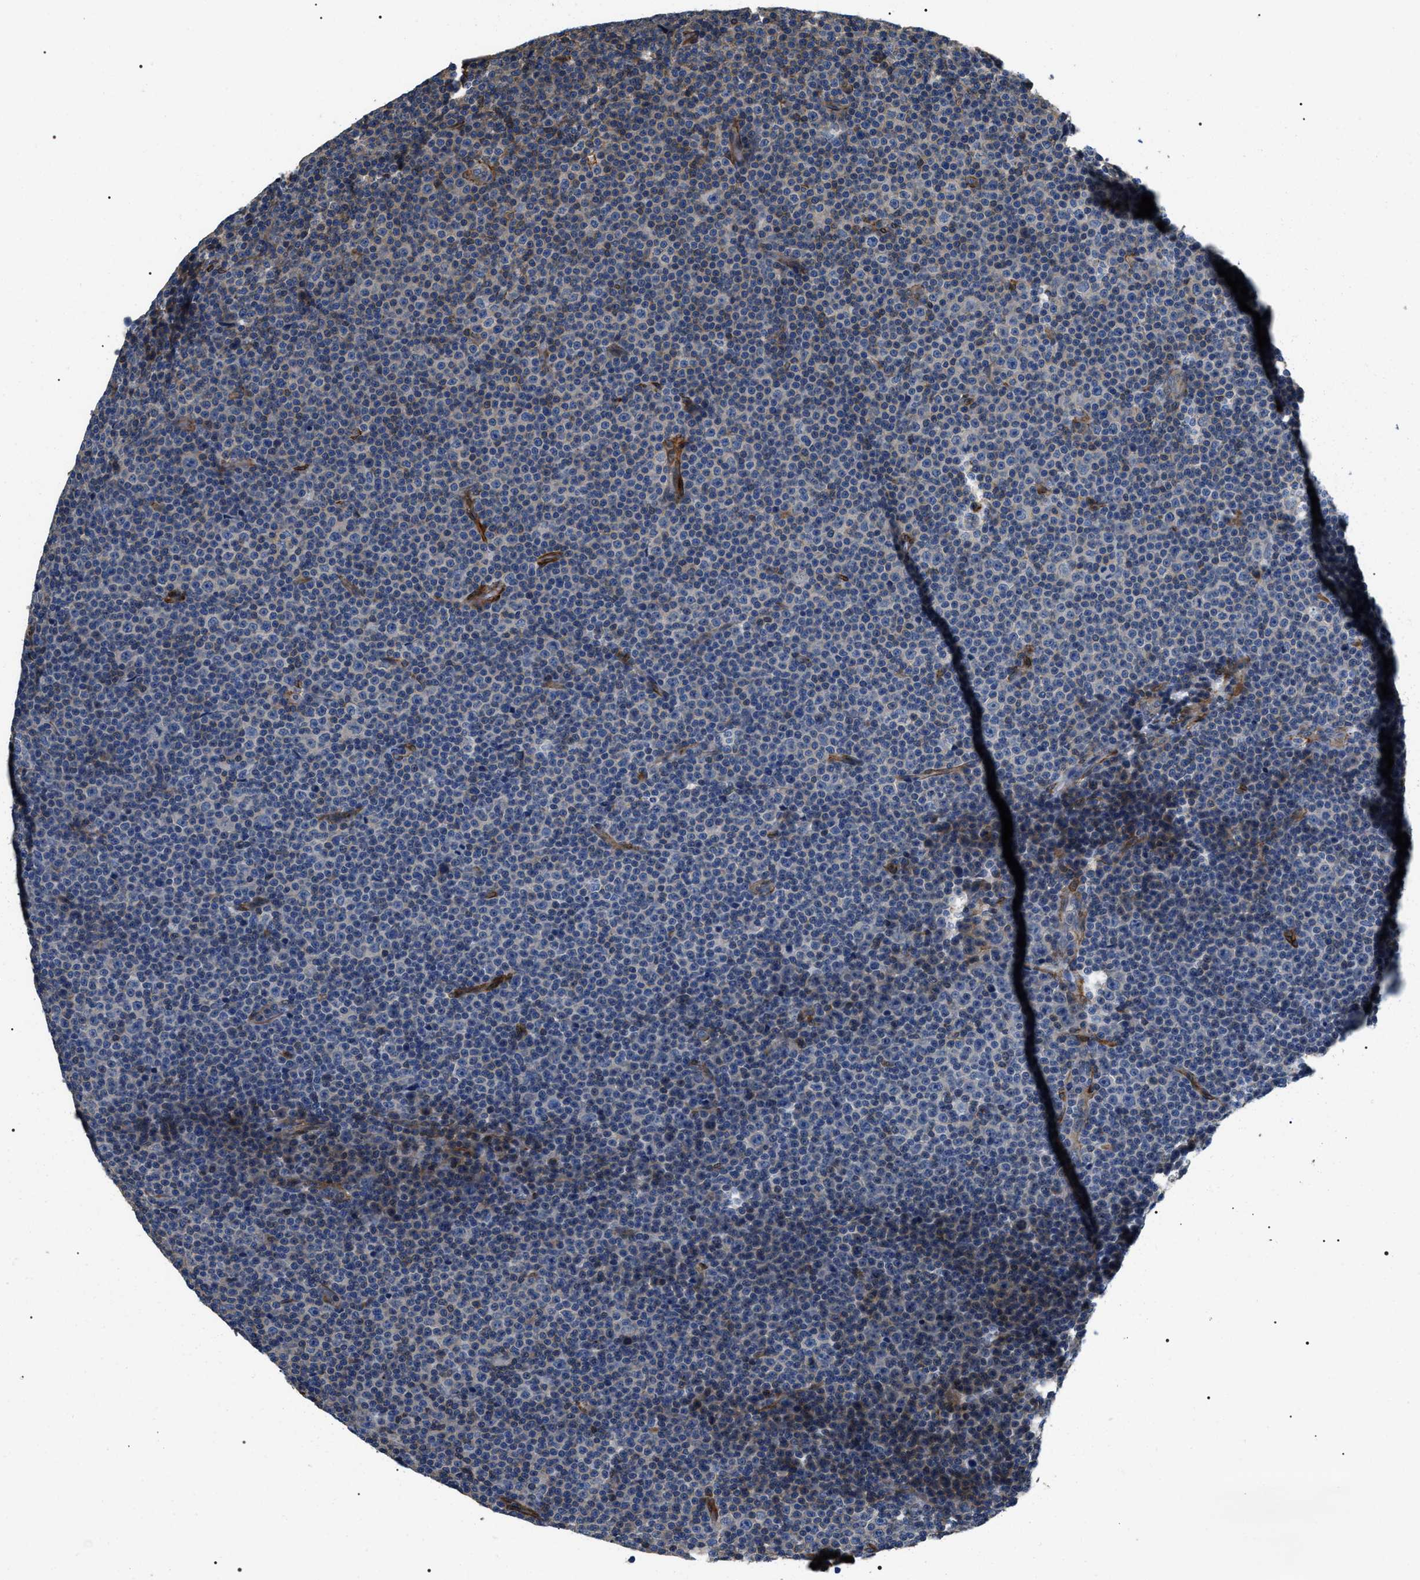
{"staining": {"intensity": "negative", "quantity": "none", "location": "none"}, "tissue": "lymphoma", "cell_type": "Tumor cells", "image_type": "cancer", "snomed": [{"axis": "morphology", "description": "Malignant lymphoma, non-Hodgkin's type, Low grade"}, {"axis": "topography", "description": "Lymph node"}], "caption": "A micrograph of malignant lymphoma, non-Hodgkin's type (low-grade) stained for a protein reveals no brown staining in tumor cells.", "gene": "ZC3HAV1L", "patient": {"sex": "female", "age": 67}}